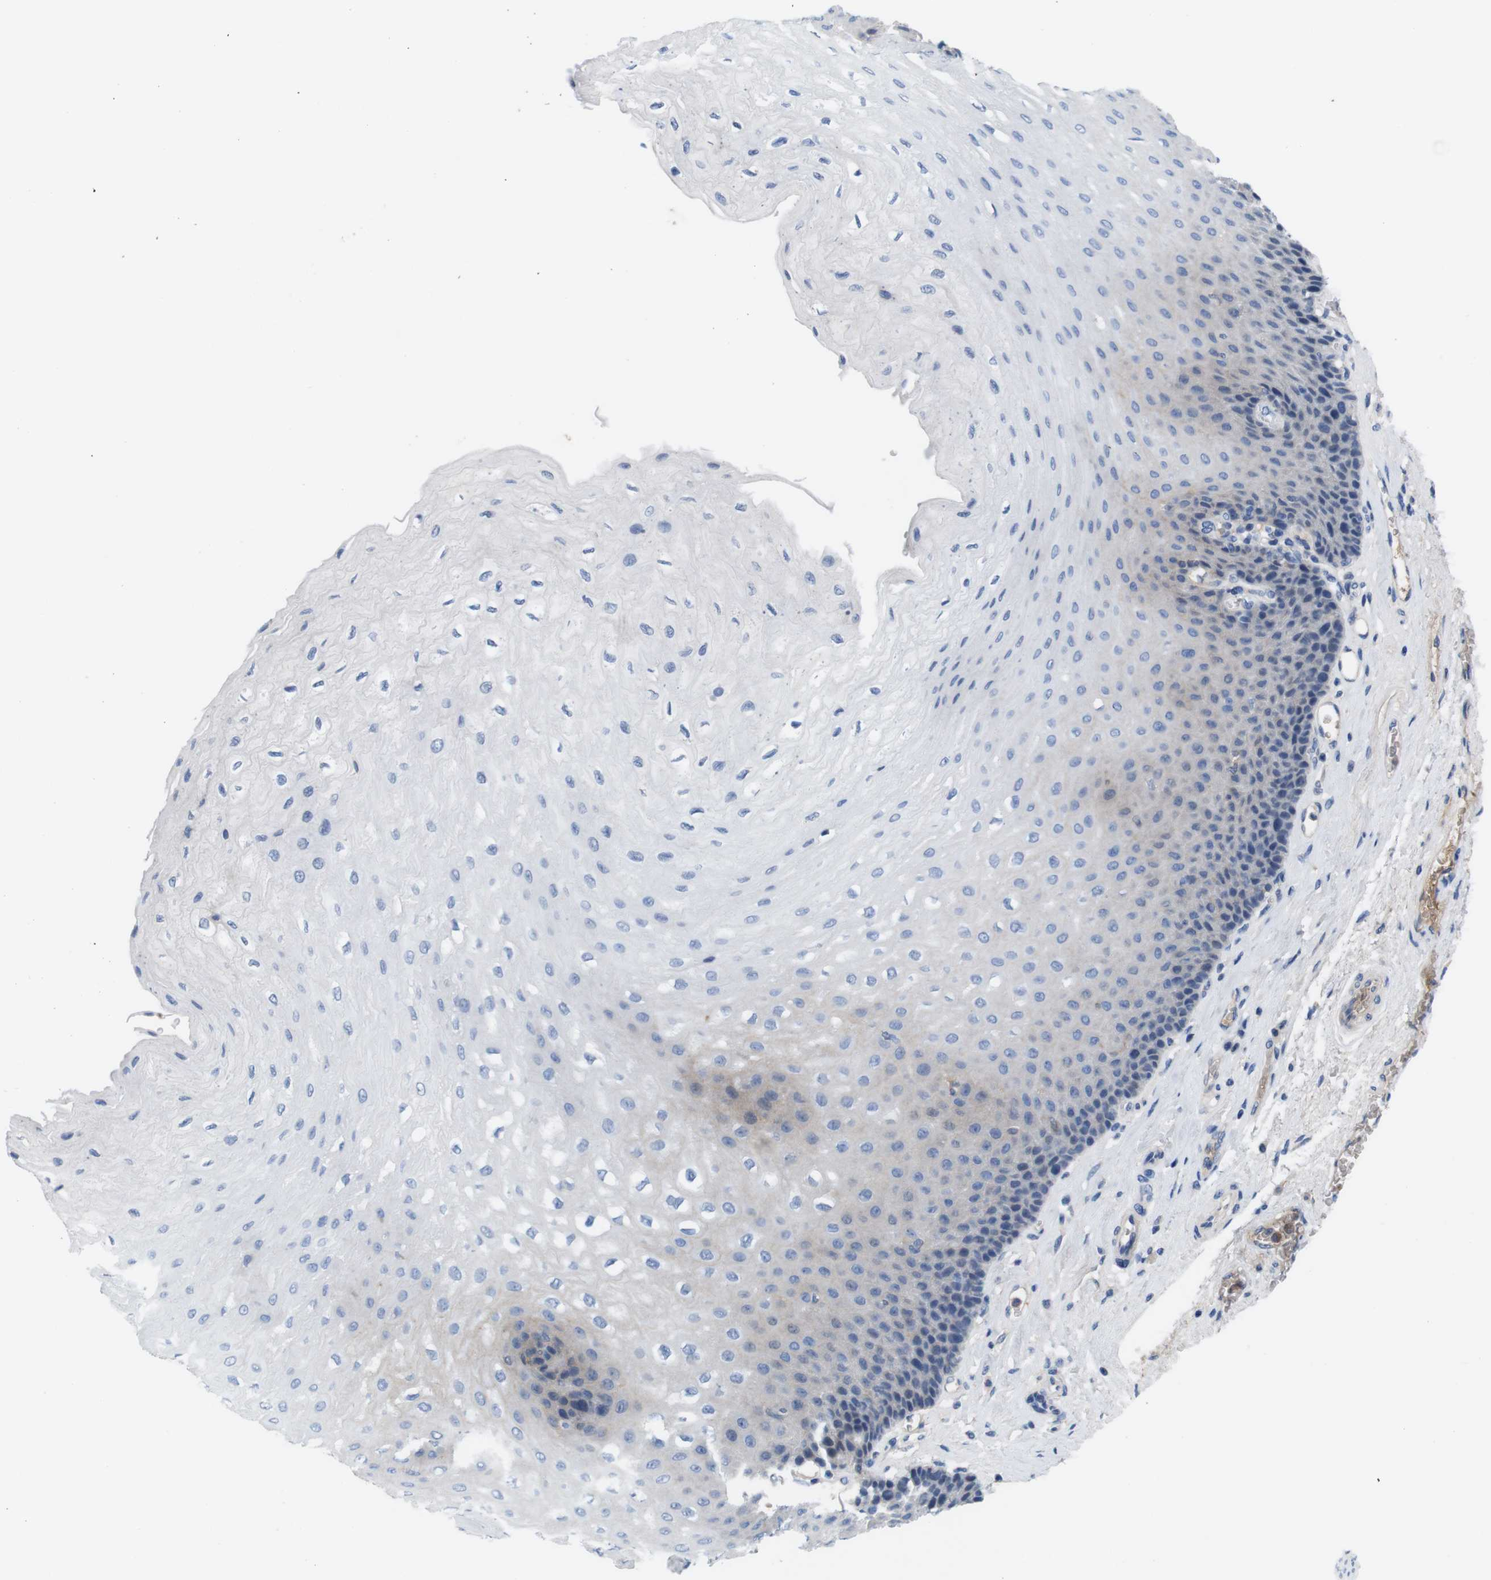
{"staining": {"intensity": "weak", "quantity": "<25%", "location": "cytoplasmic/membranous"}, "tissue": "esophagus", "cell_type": "Squamous epithelial cells", "image_type": "normal", "snomed": [{"axis": "morphology", "description": "Normal tissue, NOS"}, {"axis": "topography", "description": "Esophagus"}], "caption": "Image shows no protein positivity in squamous epithelial cells of benign esophagus.", "gene": "C1RL", "patient": {"sex": "female", "age": 72}}